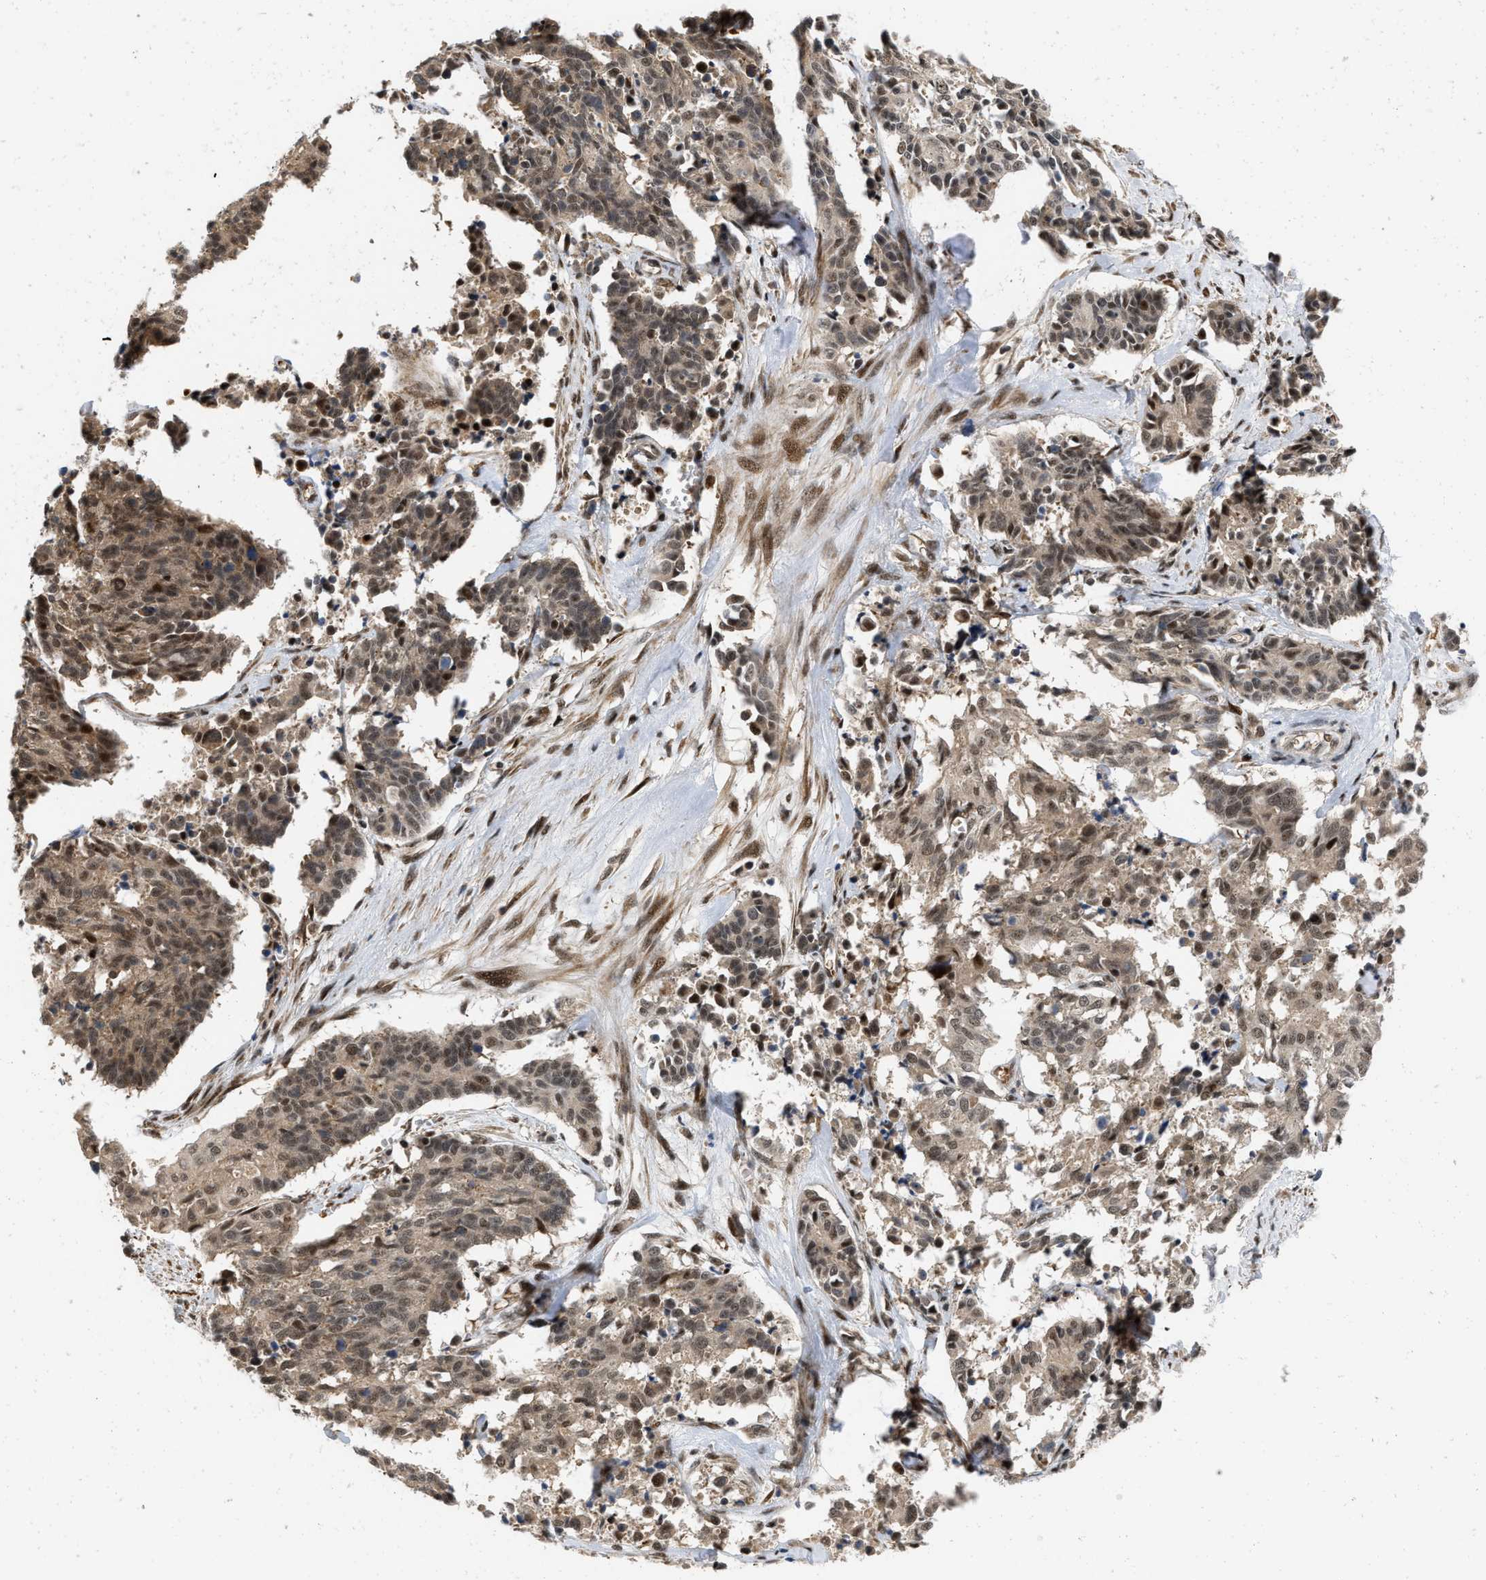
{"staining": {"intensity": "moderate", "quantity": ">75%", "location": "cytoplasmic/membranous,nuclear"}, "tissue": "cervical cancer", "cell_type": "Tumor cells", "image_type": "cancer", "snomed": [{"axis": "morphology", "description": "Squamous cell carcinoma, NOS"}, {"axis": "topography", "description": "Cervix"}], "caption": "This micrograph reveals immunohistochemistry staining of human squamous cell carcinoma (cervical), with medium moderate cytoplasmic/membranous and nuclear expression in about >75% of tumor cells.", "gene": "ANKRD11", "patient": {"sex": "female", "age": 35}}